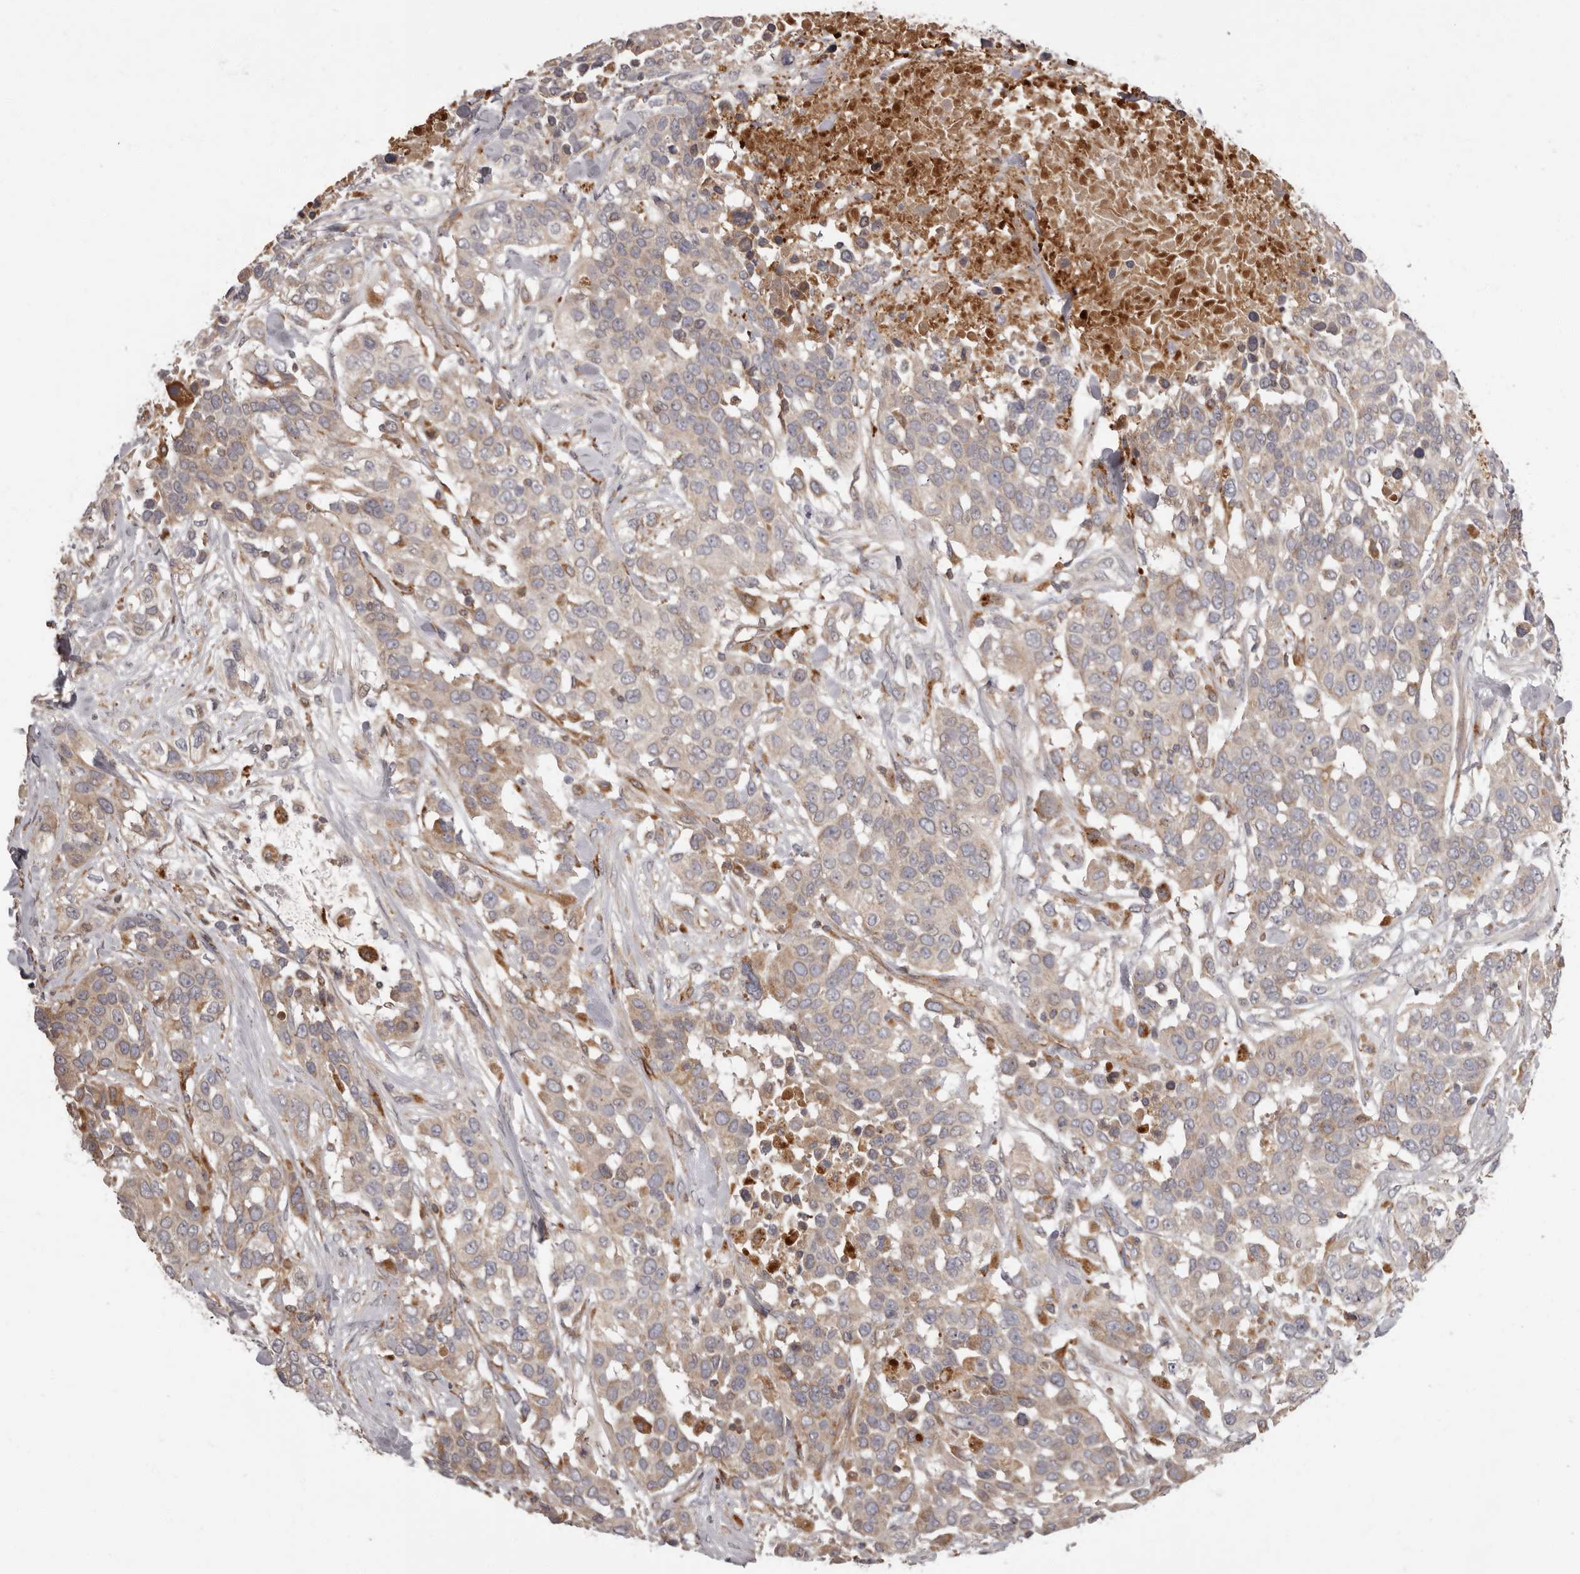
{"staining": {"intensity": "weak", "quantity": ">75%", "location": "cytoplasmic/membranous"}, "tissue": "urothelial cancer", "cell_type": "Tumor cells", "image_type": "cancer", "snomed": [{"axis": "morphology", "description": "Urothelial carcinoma, High grade"}, {"axis": "topography", "description": "Urinary bladder"}], "caption": "The immunohistochemical stain shows weak cytoplasmic/membranous staining in tumor cells of urothelial cancer tissue.", "gene": "ADCY2", "patient": {"sex": "female", "age": 80}}